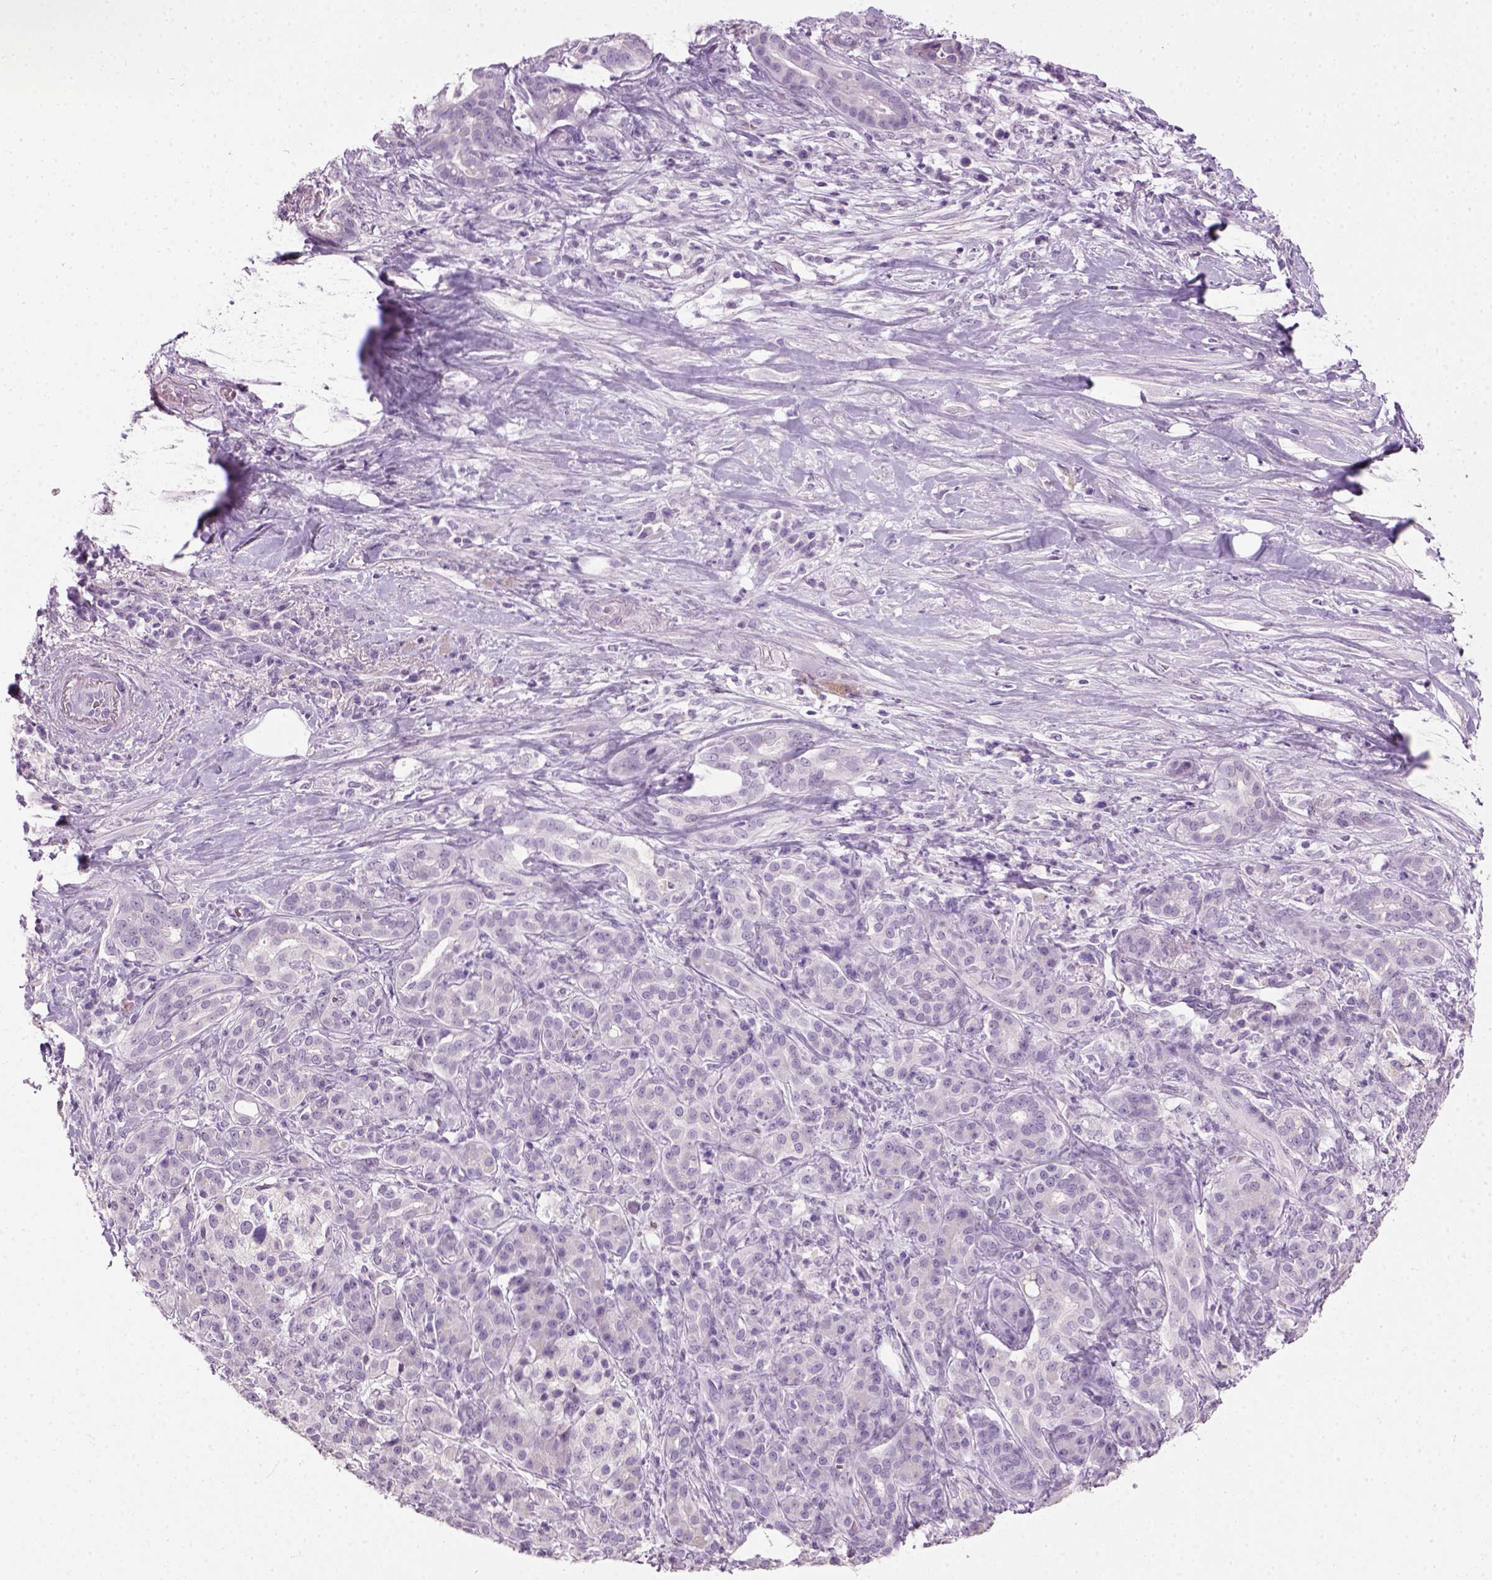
{"staining": {"intensity": "negative", "quantity": "none", "location": "none"}, "tissue": "pancreatic cancer", "cell_type": "Tumor cells", "image_type": "cancer", "snomed": [{"axis": "morphology", "description": "Normal tissue, NOS"}, {"axis": "morphology", "description": "Inflammation, NOS"}, {"axis": "morphology", "description": "Adenocarcinoma, NOS"}, {"axis": "topography", "description": "Pancreas"}], "caption": "Protein analysis of pancreatic adenocarcinoma displays no significant expression in tumor cells.", "gene": "GABRB2", "patient": {"sex": "male", "age": 57}}